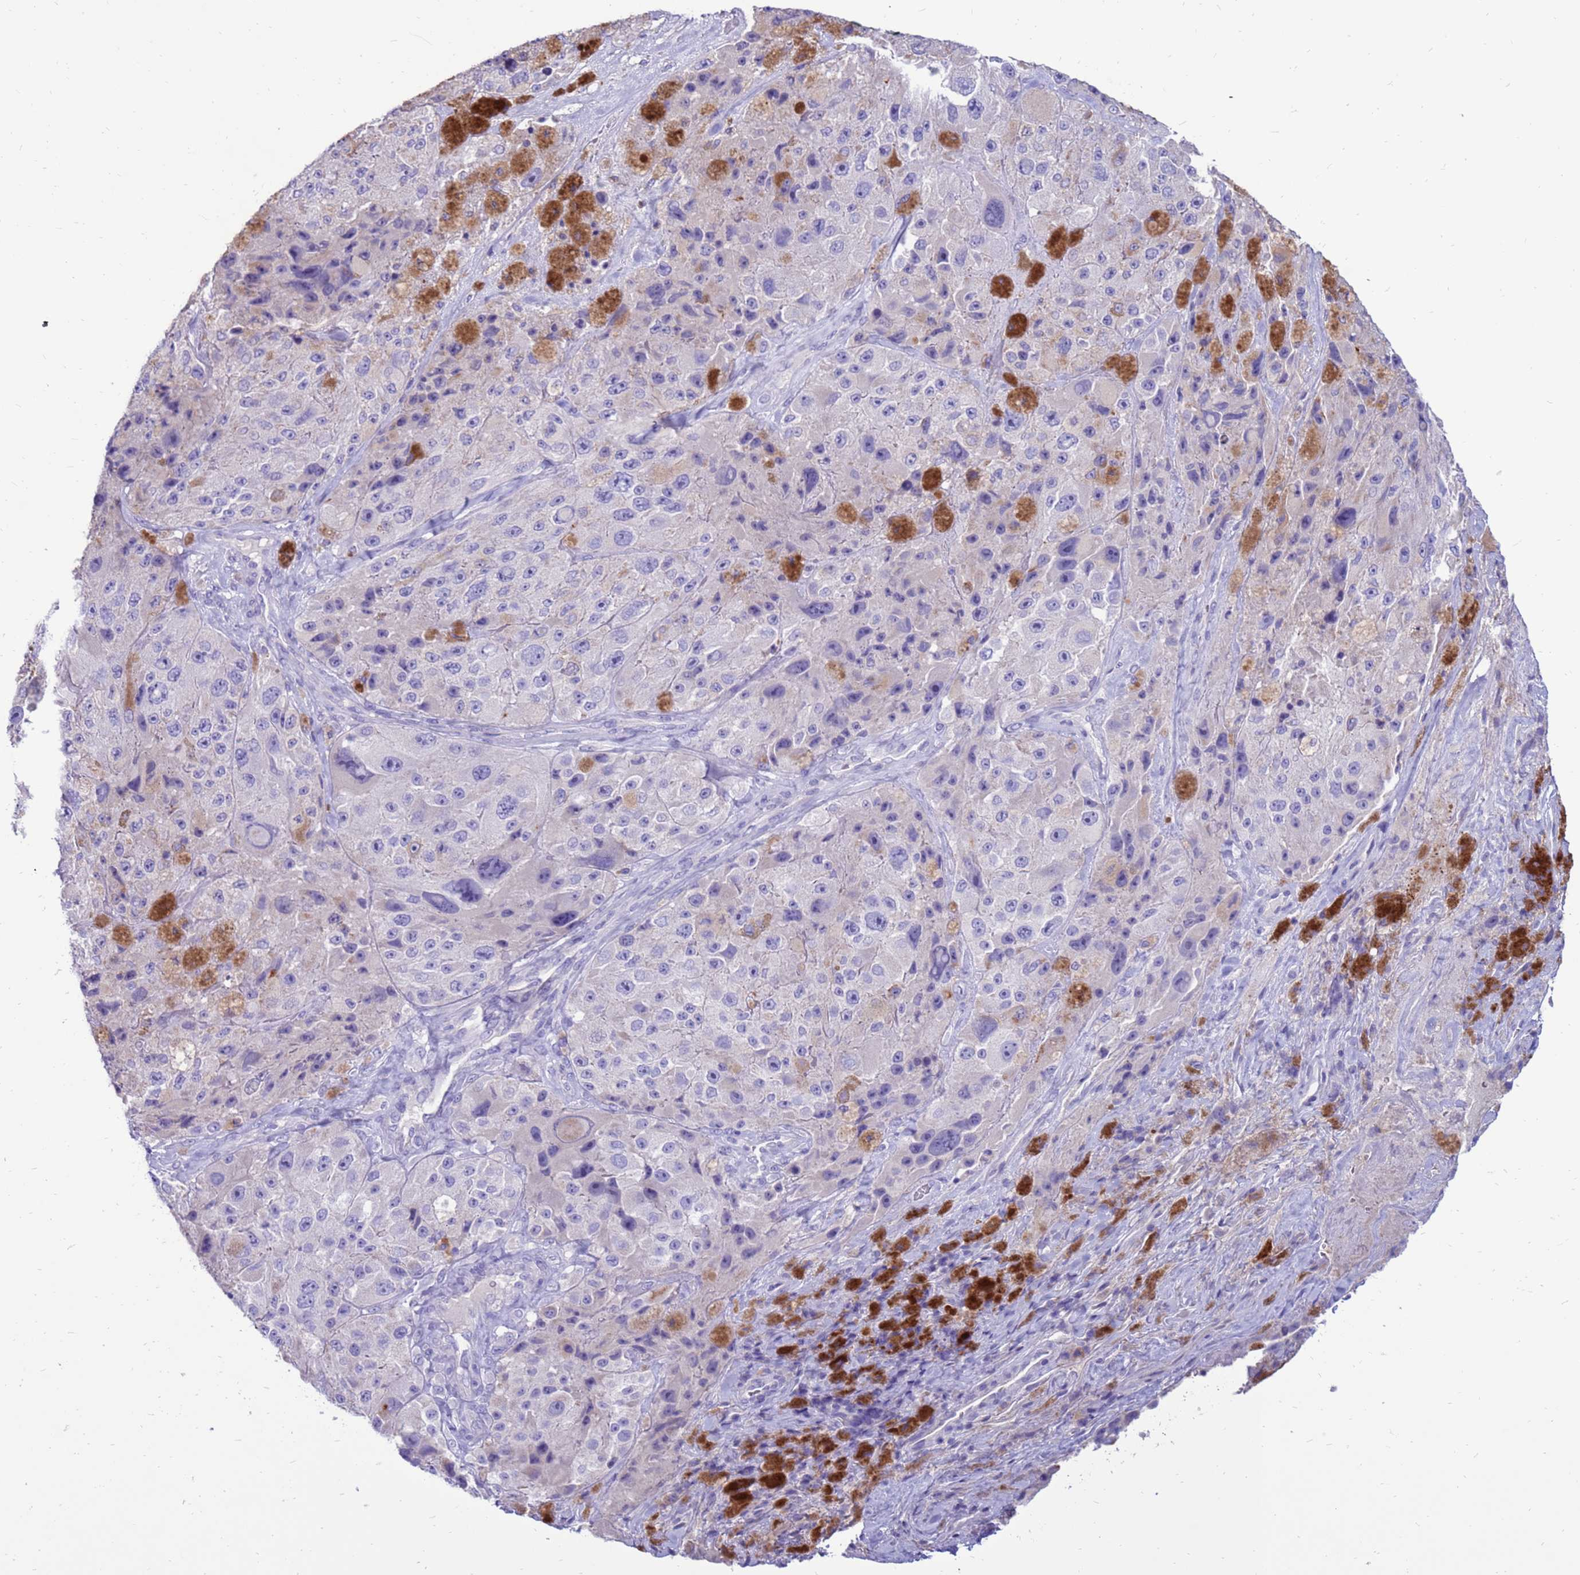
{"staining": {"intensity": "negative", "quantity": "none", "location": "none"}, "tissue": "melanoma", "cell_type": "Tumor cells", "image_type": "cancer", "snomed": [{"axis": "morphology", "description": "Malignant melanoma, Metastatic site"}, {"axis": "topography", "description": "Lymph node"}], "caption": "Tumor cells show no significant protein positivity in melanoma.", "gene": "PDE10A", "patient": {"sex": "male", "age": 62}}